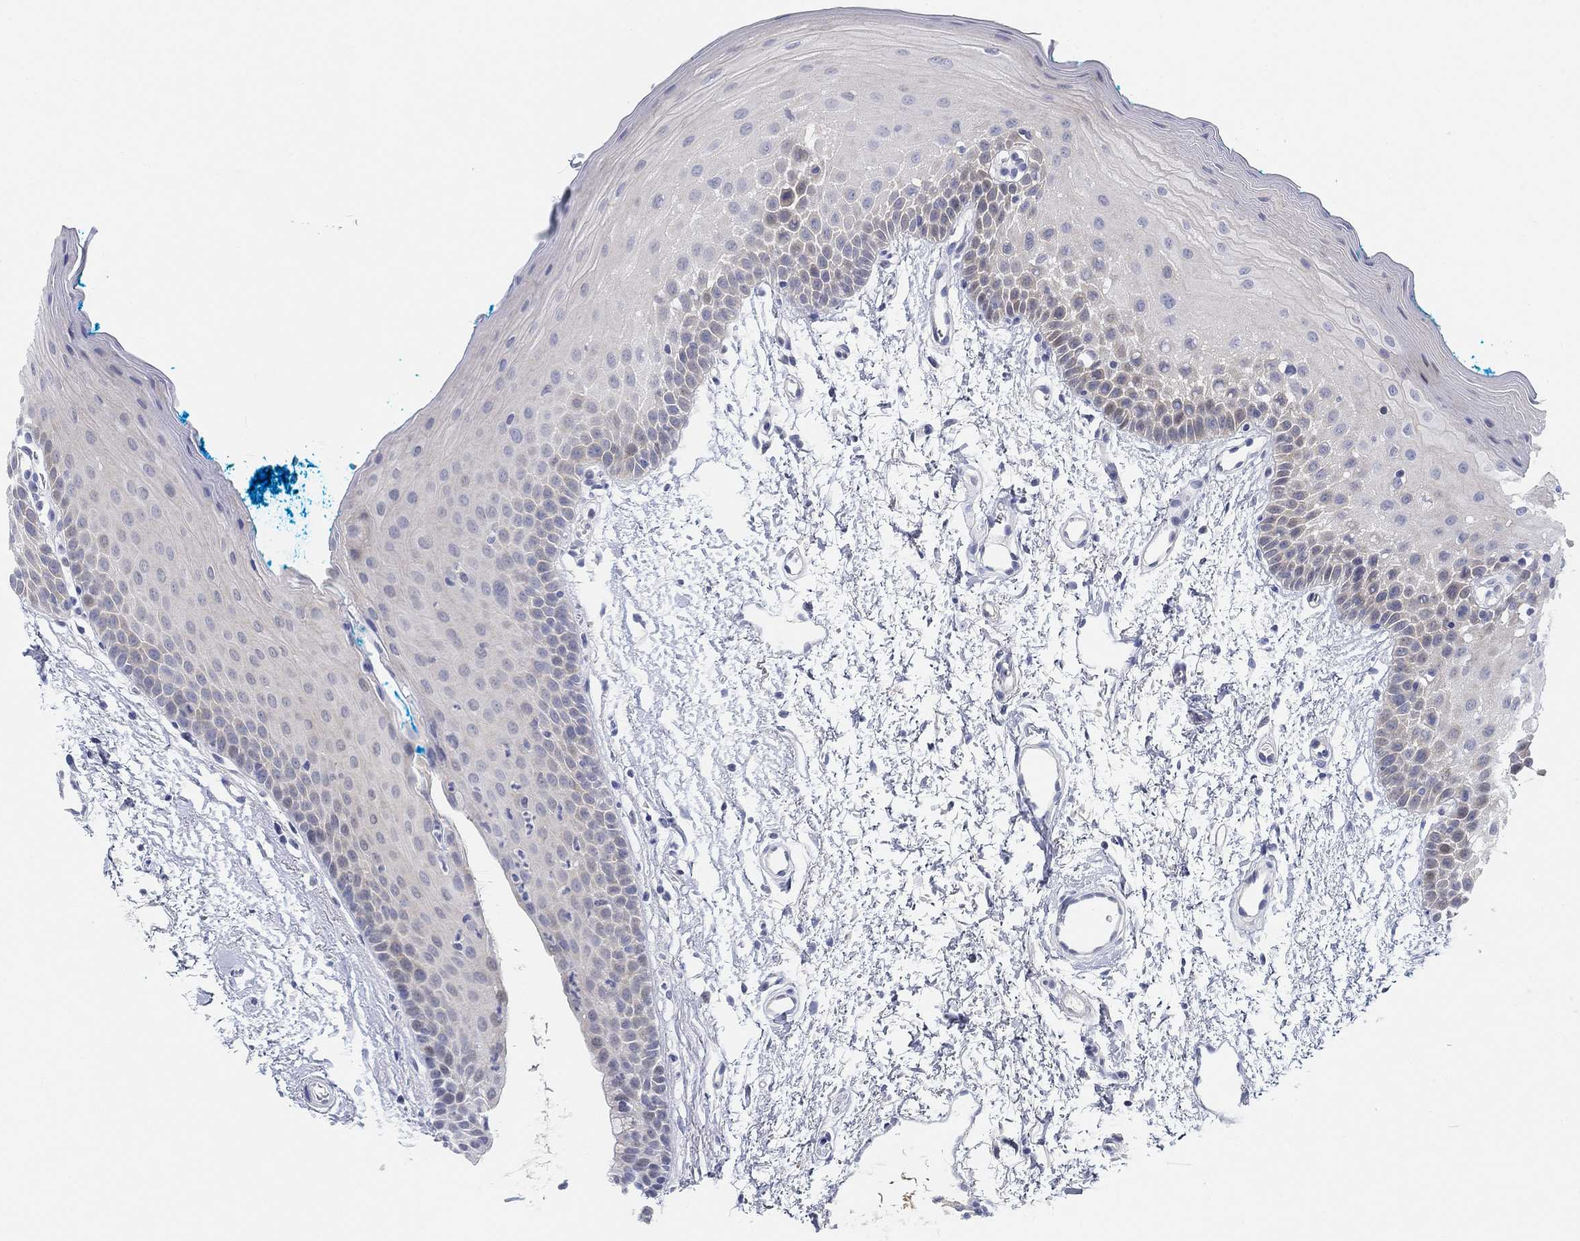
{"staining": {"intensity": "weak", "quantity": "<25%", "location": "cytoplasmic/membranous"}, "tissue": "oral mucosa", "cell_type": "Squamous epithelial cells", "image_type": "normal", "snomed": [{"axis": "morphology", "description": "Normal tissue, NOS"}, {"axis": "morphology", "description": "Squamous cell carcinoma, NOS"}, {"axis": "topography", "description": "Oral tissue"}, {"axis": "topography", "description": "Head-Neck"}], "caption": "A micrograph of oral mucosa stained for a protein demonstrates no brown staining in squamous epithelial cells. The staining was performed using DAB to visualize the protein expression in brown, while the nuclei were stained in blue with hematoxylin (Magnification: 20x).", "gene": "SNTG2", "patient": {"sex": "female", "age": 75}}